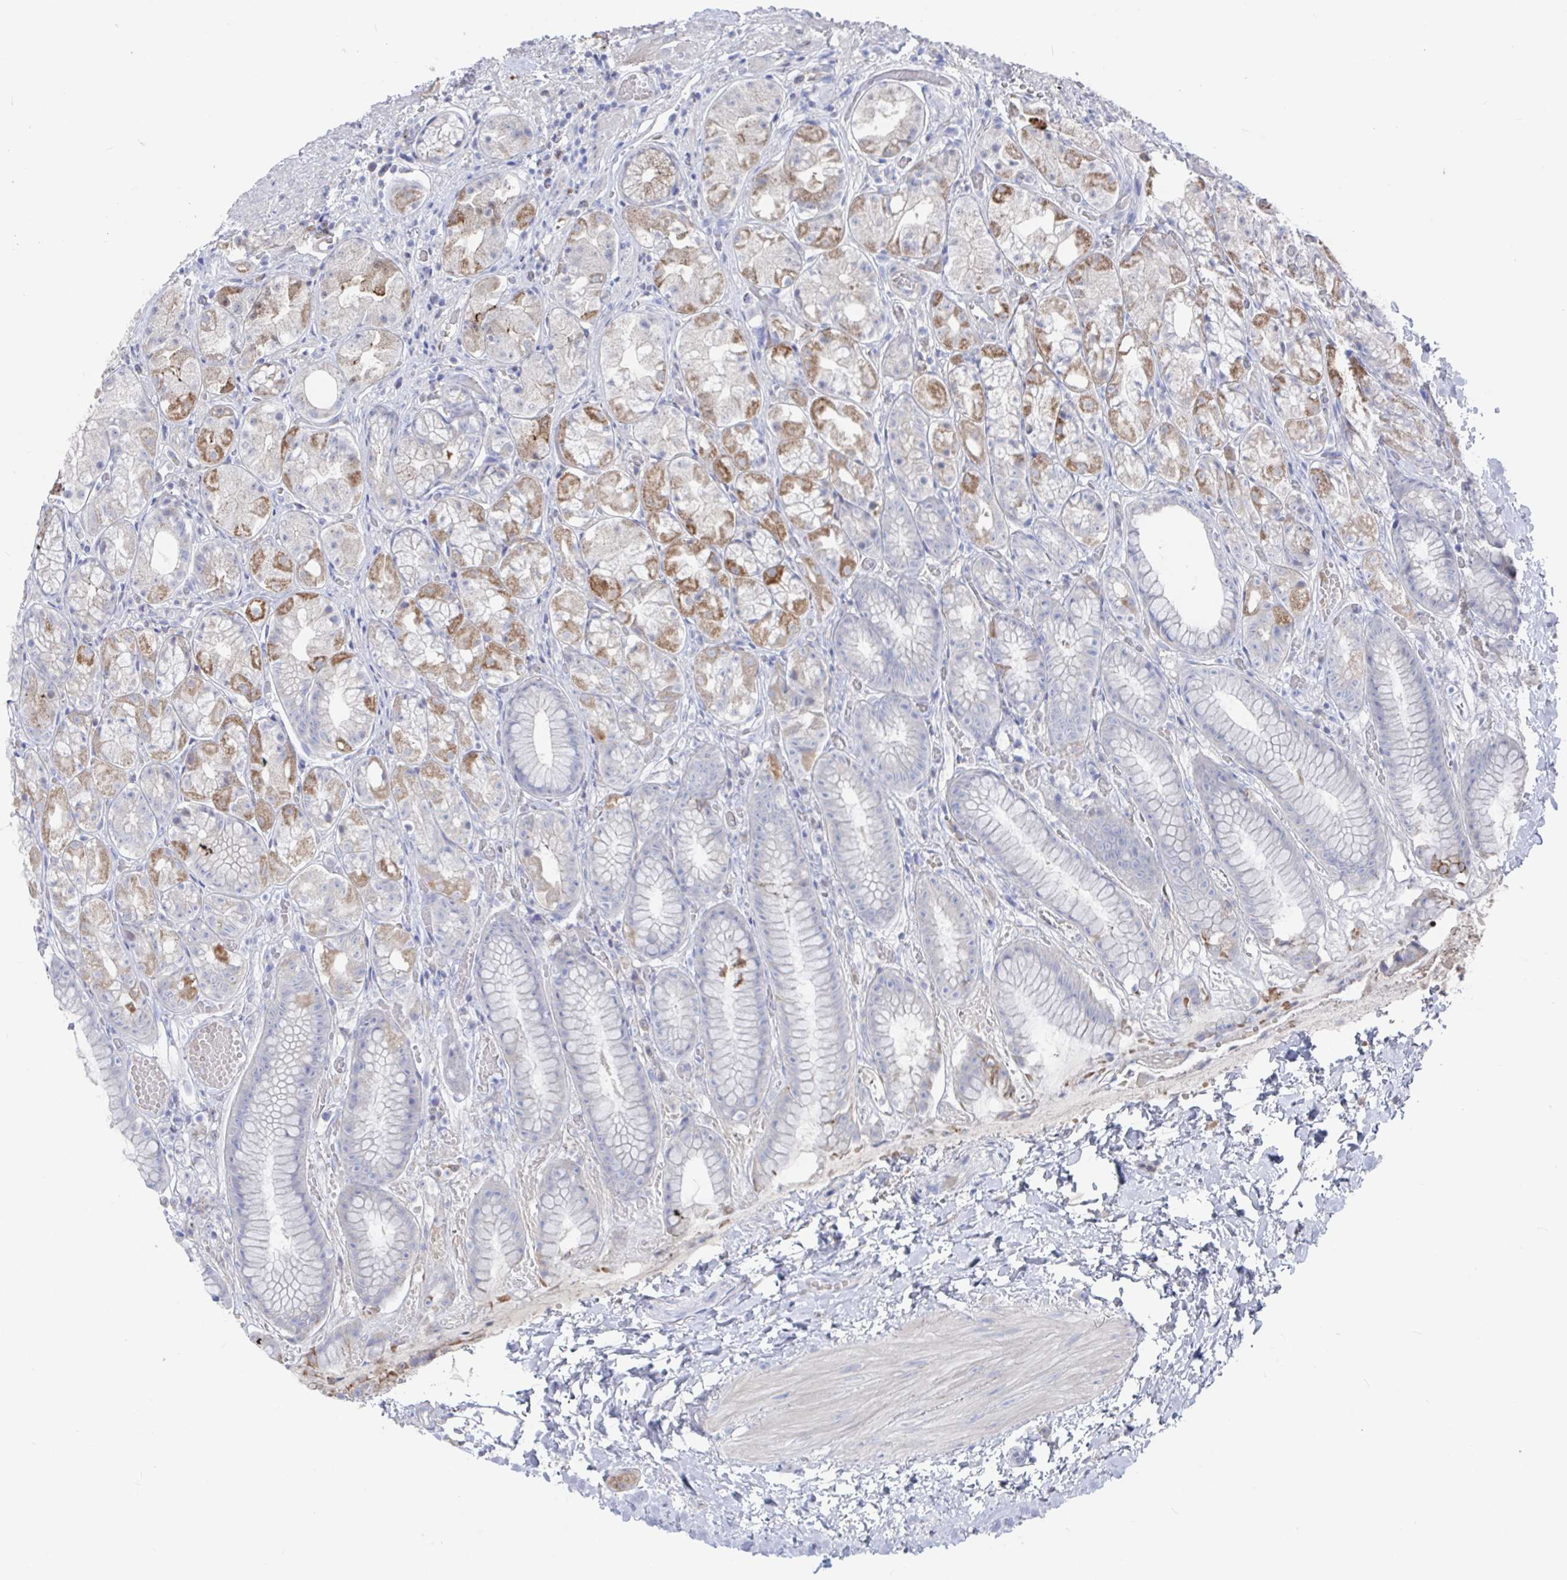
{"staining": {"intensity": "strong", "quantity": "<25%", "location": "cytoplasmic/membranous"}, "tissue": "stomach", "cell_type": "Glandular cells", "image_type": "normal", "snomed": [{"axis": "morphology", "description": "Normal tissue, NOS"}, {"axis": "topography", "description": "Stomach"}], "caption": "Protein staining shows strong cytoplasmic/membranous positivity in approximately <25% of glandular cells in benign stomach.", "gene": "GPR148", "patient": {"sex": "male", "age": 70}}